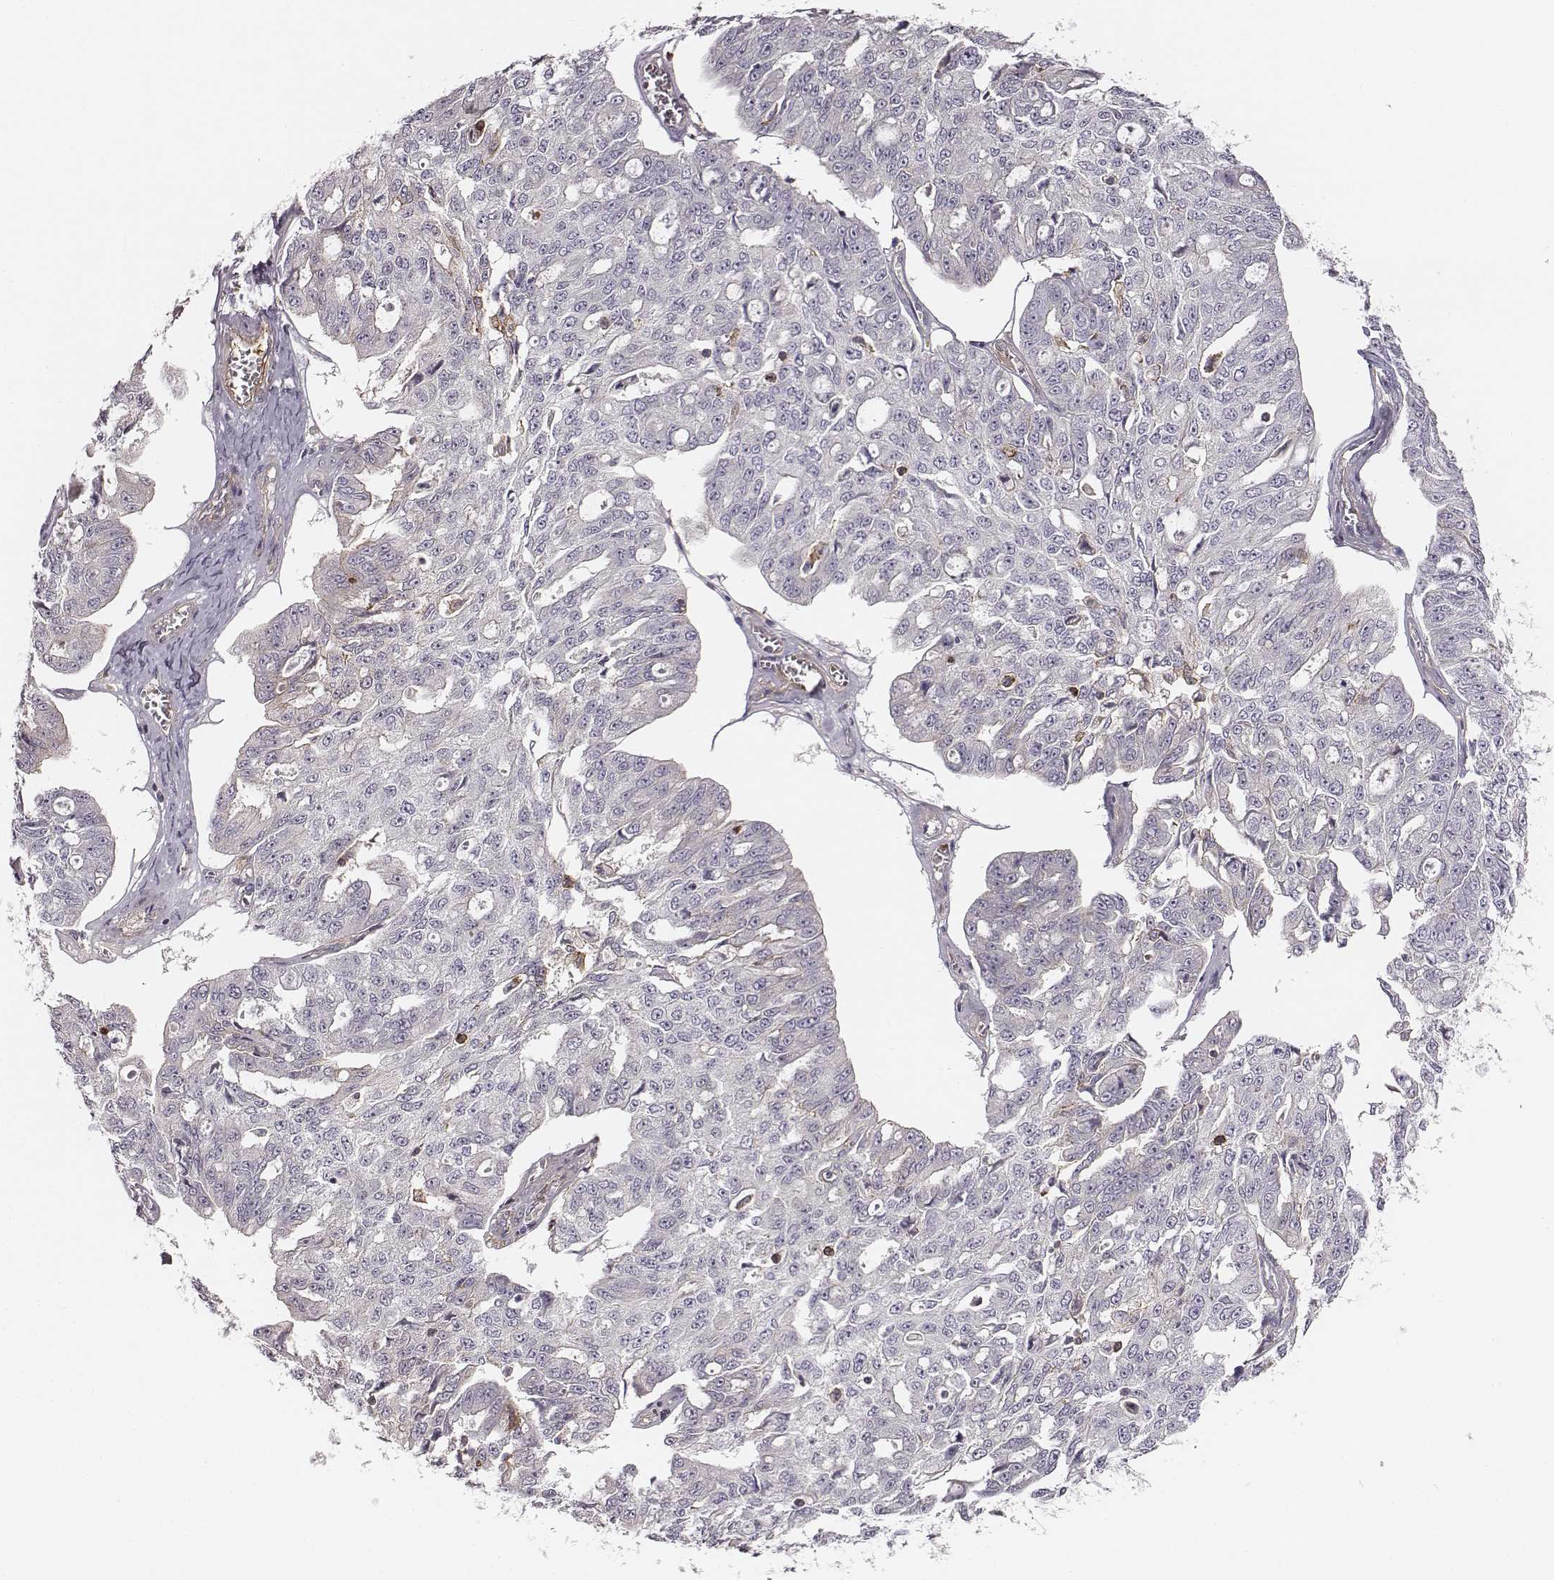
{"staining": {"intensity": "negative", "quantity": "none", "location": "none"}, "tissue": "ovarian cancer", "cell_type": "Tumor cells", "image_type": "cancer", "snomed": [{"axis": "morphology", "description": "Carcinoma, endometroid"}, {"axis": "topography", "description": "Ovary"}], "caption": "Immunohistochemistry (IHC) image of neoplastic tissue: human ovarian endometroid carcinoma stained with DAB displays no significant protein expression in tumor cells. (IHC, brightfield microscopy, high magnification).", "gene": "ZYX", "patient": {"sex": "female", "age": 65}}